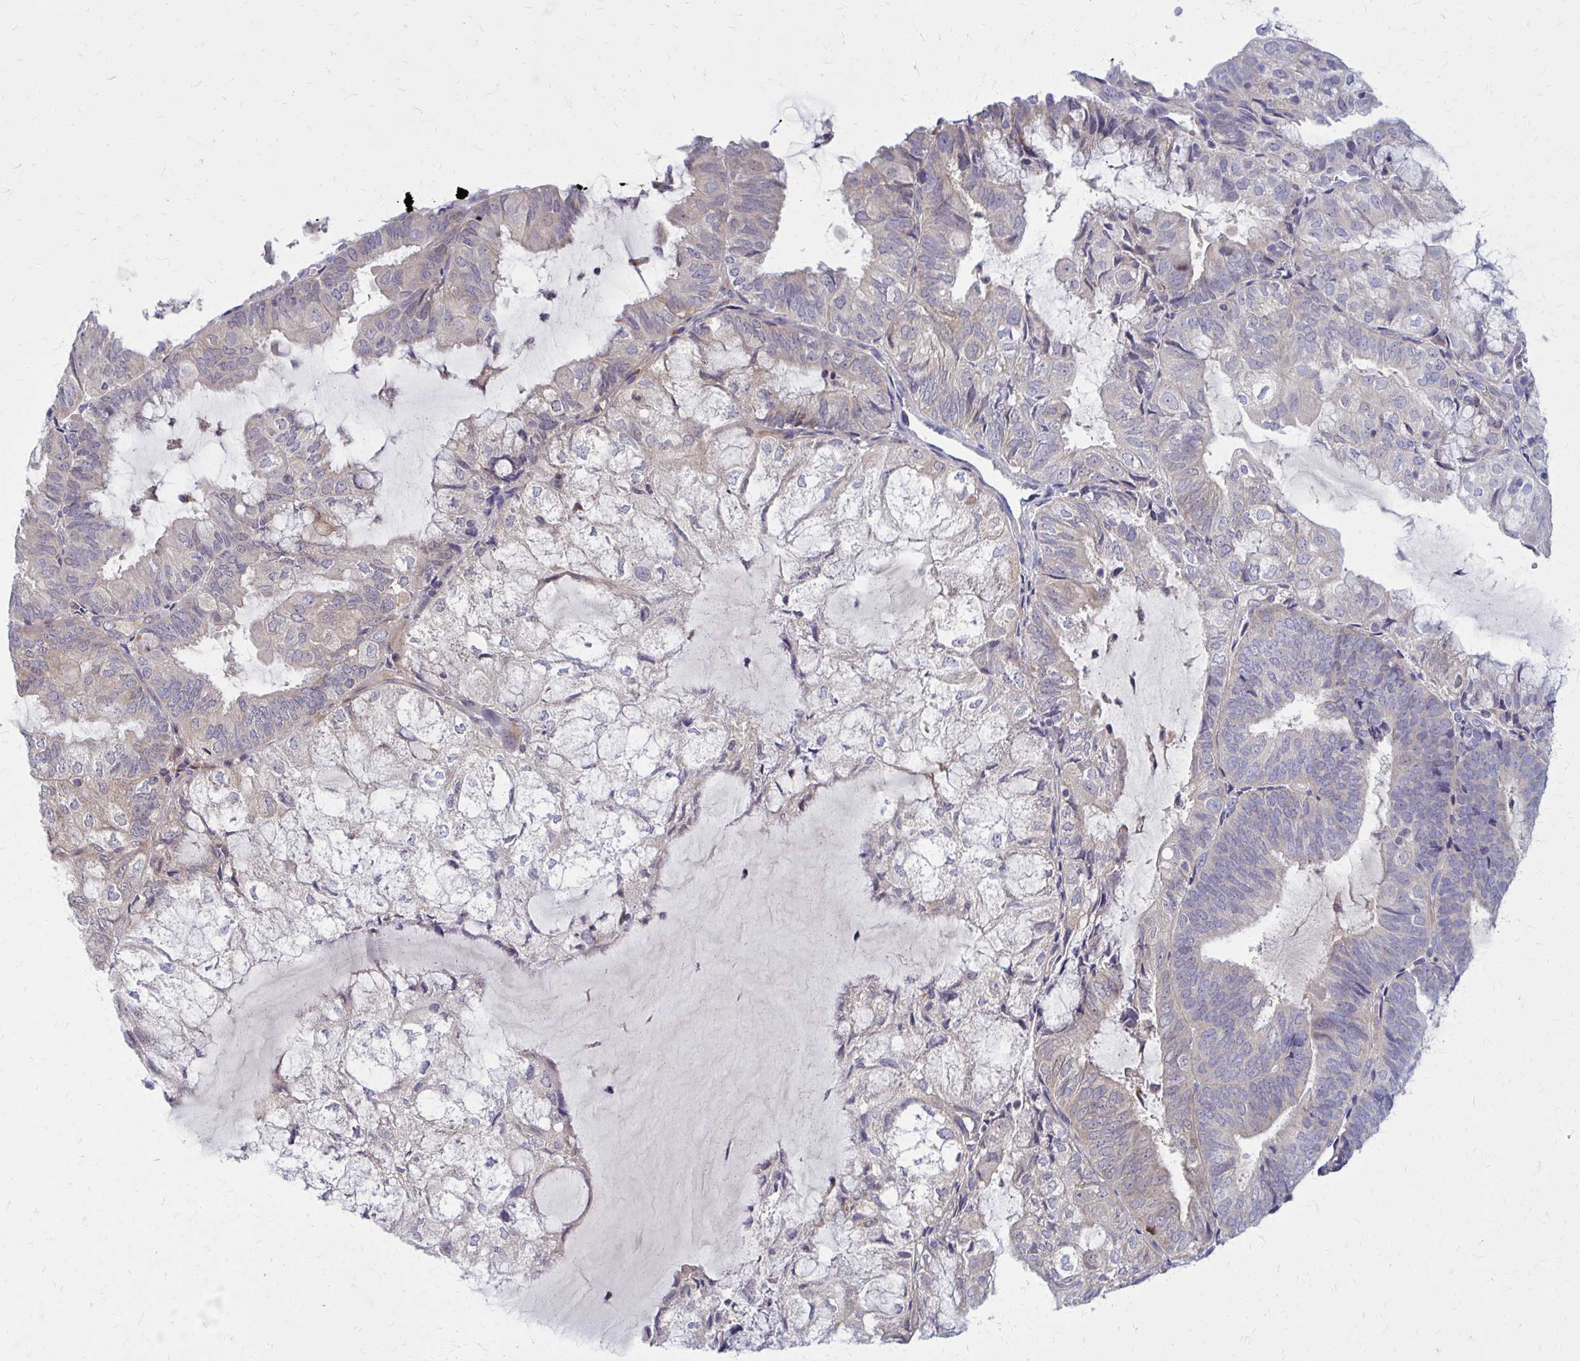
{"staining": {"intensity": "weak", "quantity": "<25%", "location": "cytoplasmic/membranous"}, "tissue": "endometrial cancer", "cell_type": "Tumor cells", "image_type": "cancer", "snomed": [{"axis": "morphology", "description": "Adenocarcinoma, NOS"}, {"axis": "topography", "description": "Endometrium"}], "caption": "Tumor cells show no significant staining in endometrial cancer. The staining is performed using DAB brown chromogen with nuclei counter-stained in using hematoxylin.", "gene": "DBI", "patient": {"sex": "female", "age": 81}}